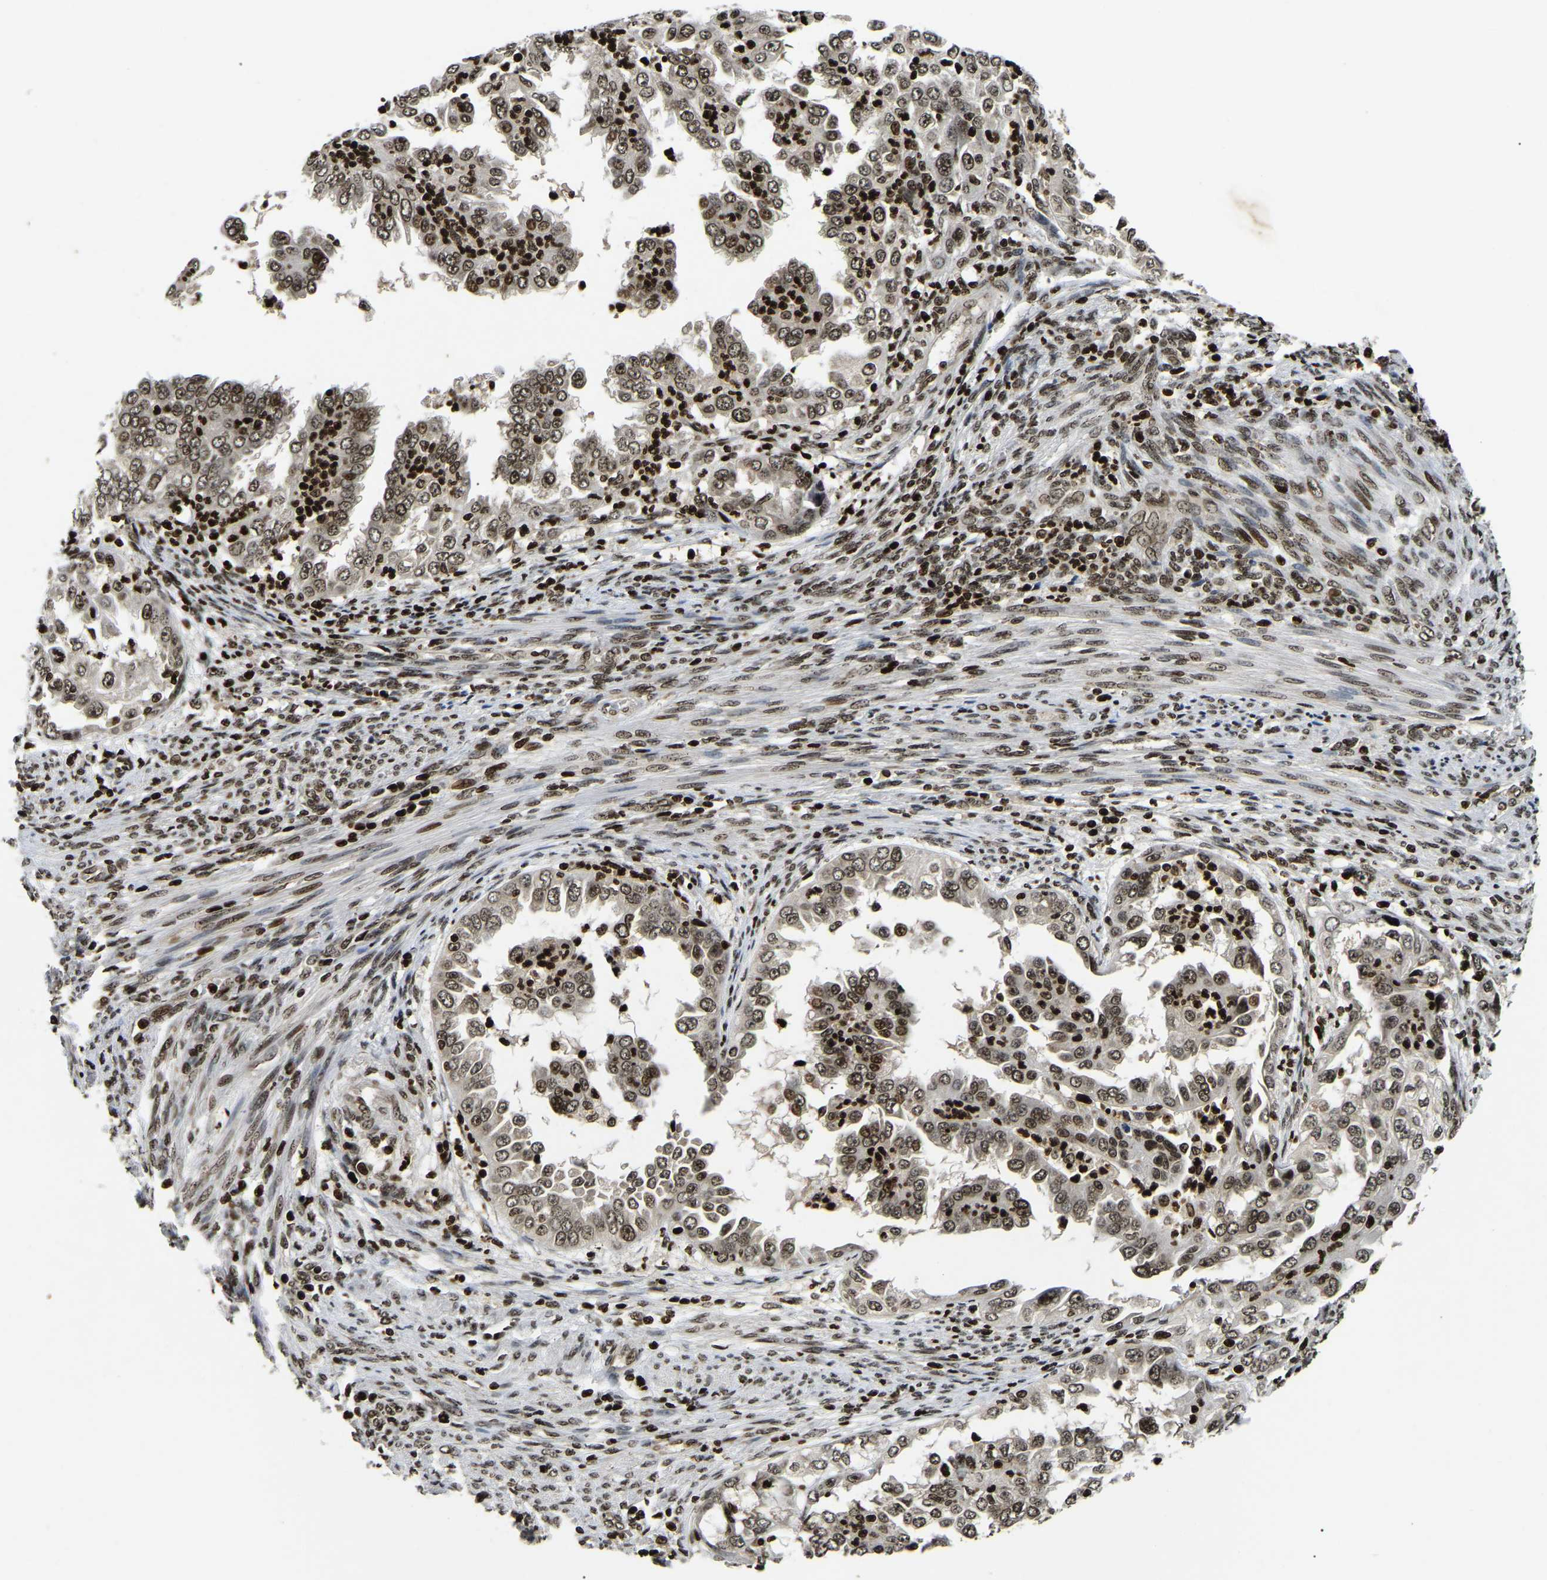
{"staining": {"intensity": "moderate", "quantity": ">75%", "location": "nuclear"}, "tissue": "endometrial cancer", "cell_type": "Tumor cells", "image_type": "cancer", "snomed": [{"axis": "morphology", "description": "Adenocarcinoma, NOS"}, {"axis": "topography", "description": "Endometrium"}], "caption": "Immunohistochemical staining of human endometrial cancer displays medium levels of moderate nuclear positivity in about >75% of tumor cells.", "gene": "LRRC61", "patient": {"sex": "female", "age": 85}}